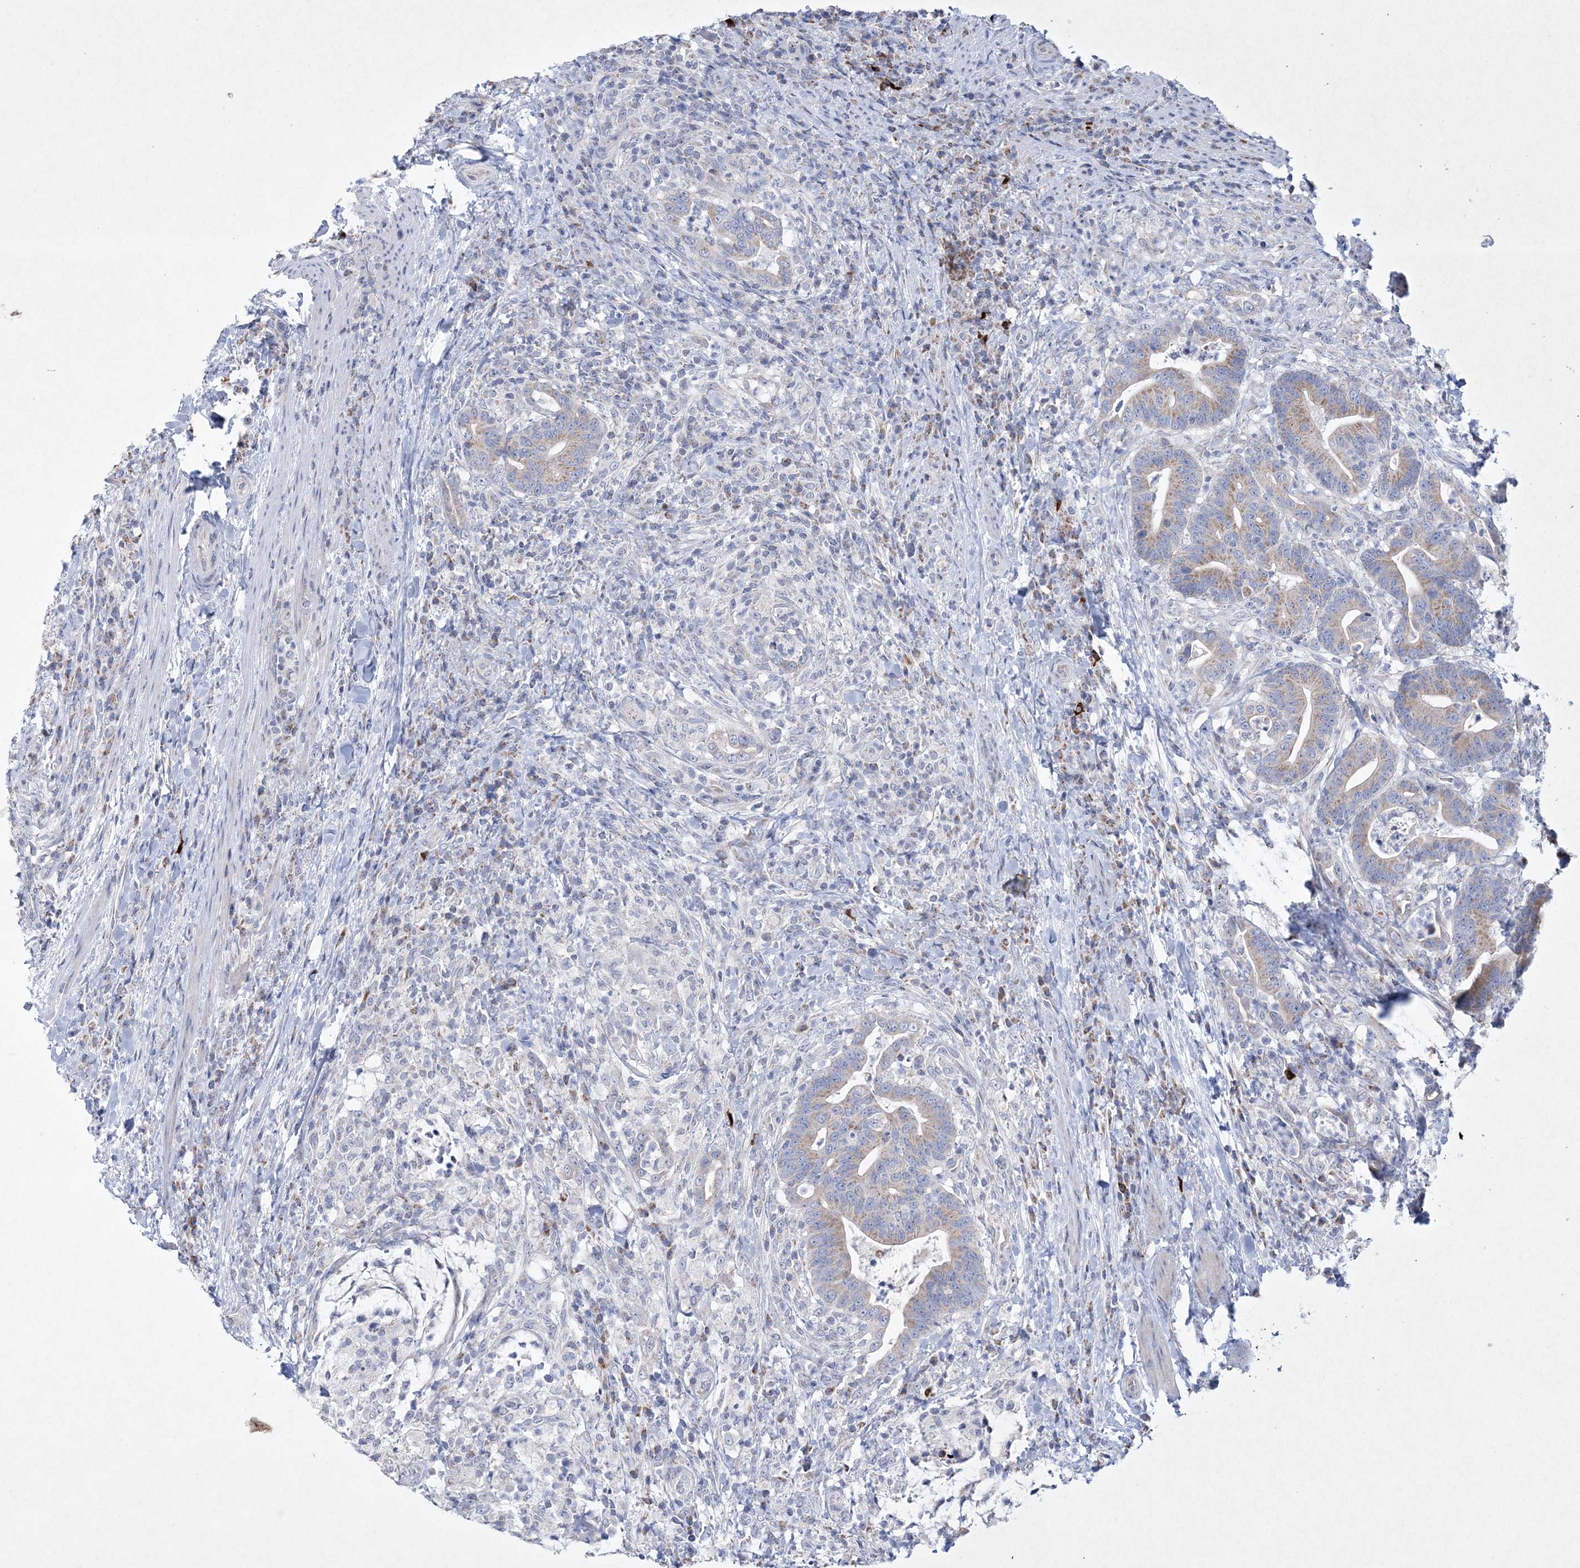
{"staining": {"intensity": "weak", "quantity": ">75%", "location": "cytoplasmic/membranous"}, "tissue": "colorectal cancer", "cell_type": "Tumor cells", "image_type": "cancer", "snomed": [{"axis": "morphology", "description": "Adenocarcinoma, NOS"}, {"axis": "topography", "description": "Colon"}], "caption": "IHC photomicrograph of neoplastic tissue: adenocarcinoma (colorectal) stained using IHC shows low levels of weak protein expression localized specifically in the cytoplasmic/membranous of tumor cells, appearing as a cytoplasmic/membranous brown color.", "gene": "CES4A", "patient": {"sex": "female", "age": 66}}